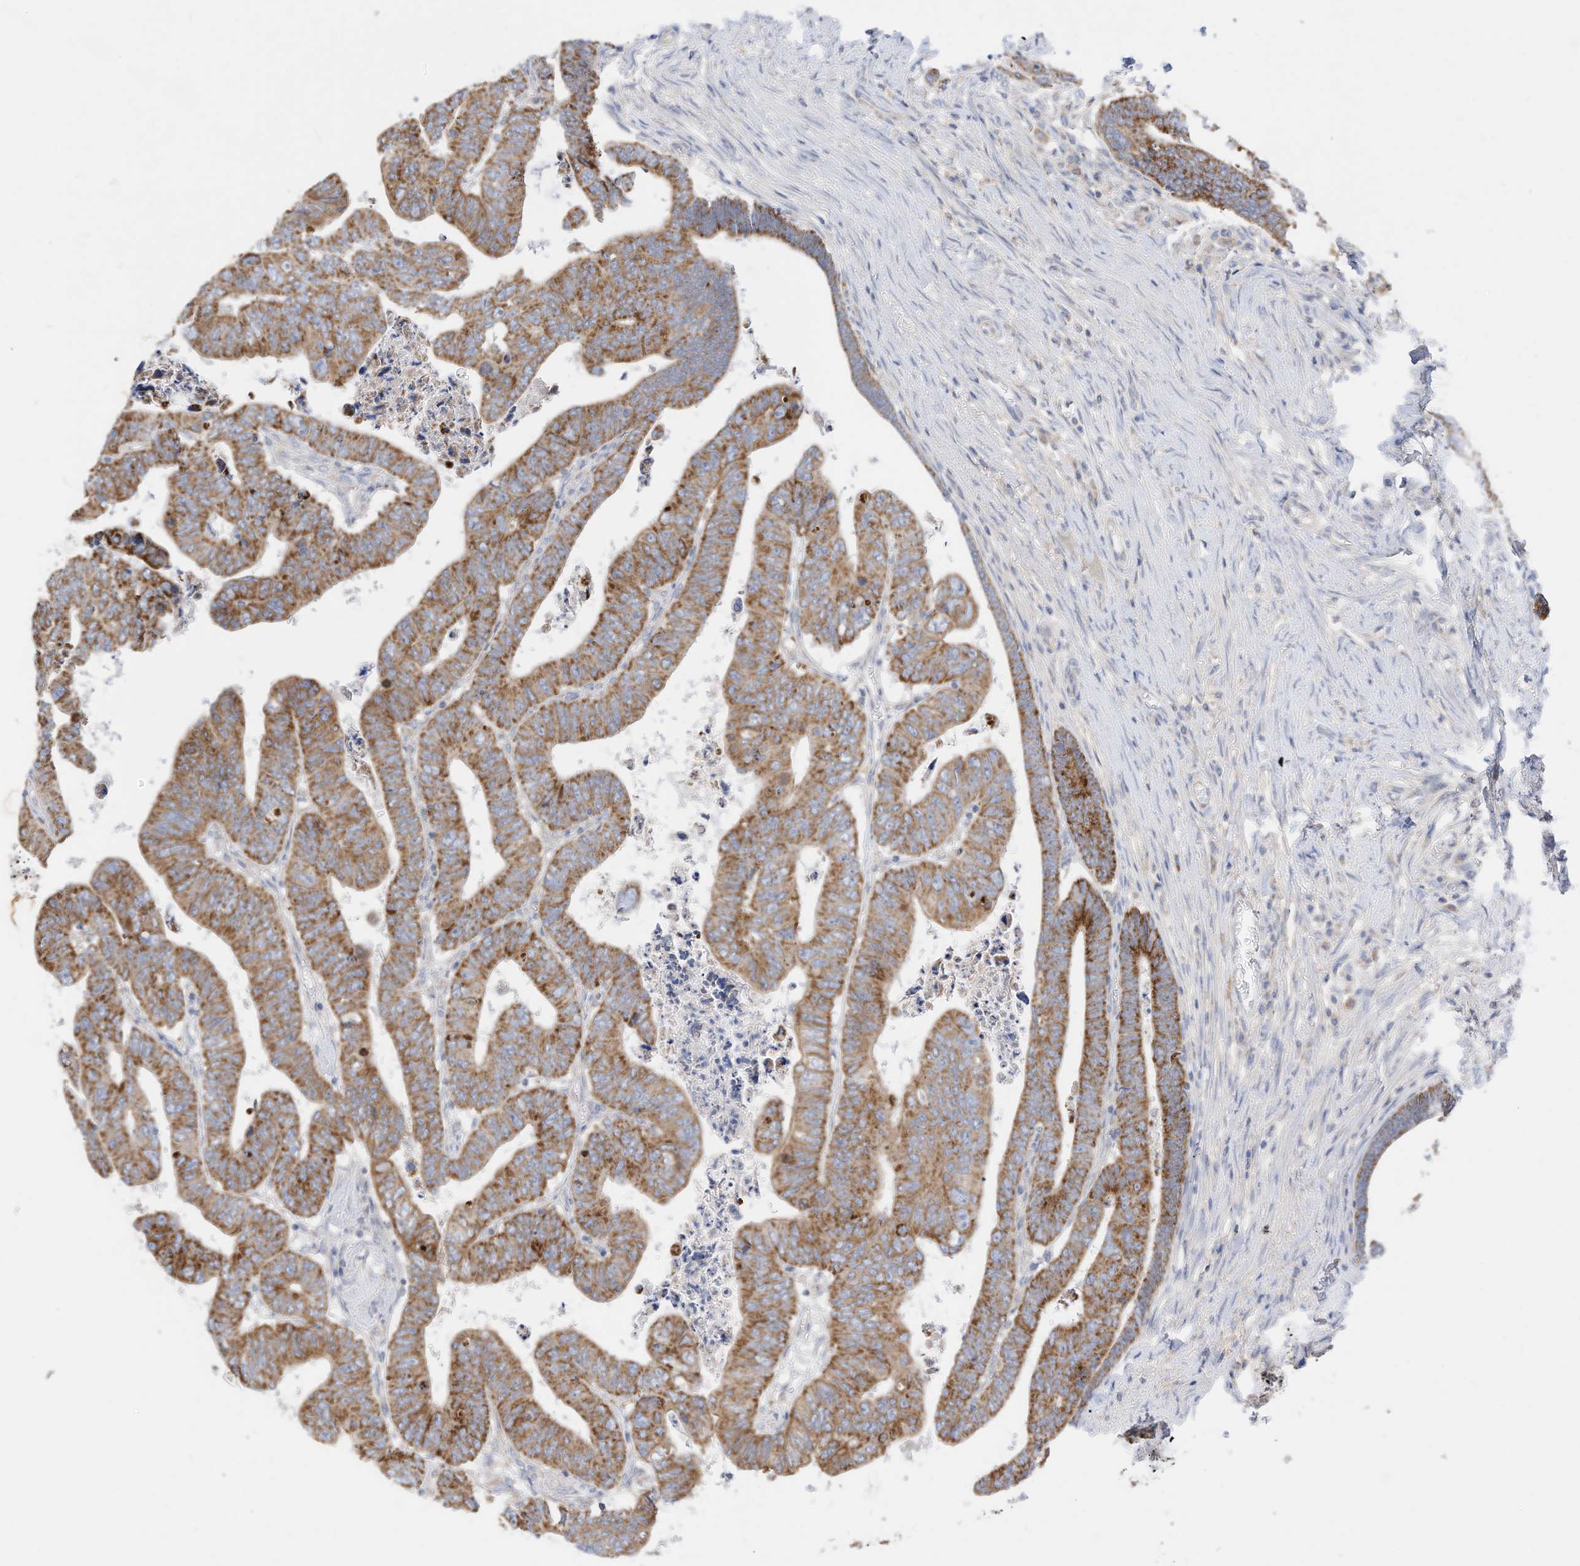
{"staining": {"intensity": "moderate", "quantity": ">75%", "location": "cytoplasmic/membranous"}, "tissue": "colorectal cancer", "cell_type": "Tumor cells", "image_type": "cancer", "snomed": [{"axis": "morphology", "description": "Normal tissue, NOS"}, {"axis": "morphology", "description": "Adenocarcinoma, NOS"}, {"axis": "topography", "description": "Rectum"}], "caption": "Colorectal cancer stained with a protein marker reveals moderate staining in tumor cells.", "gene": "RHOH", "patient": {"sex": "female", "age": 65}}